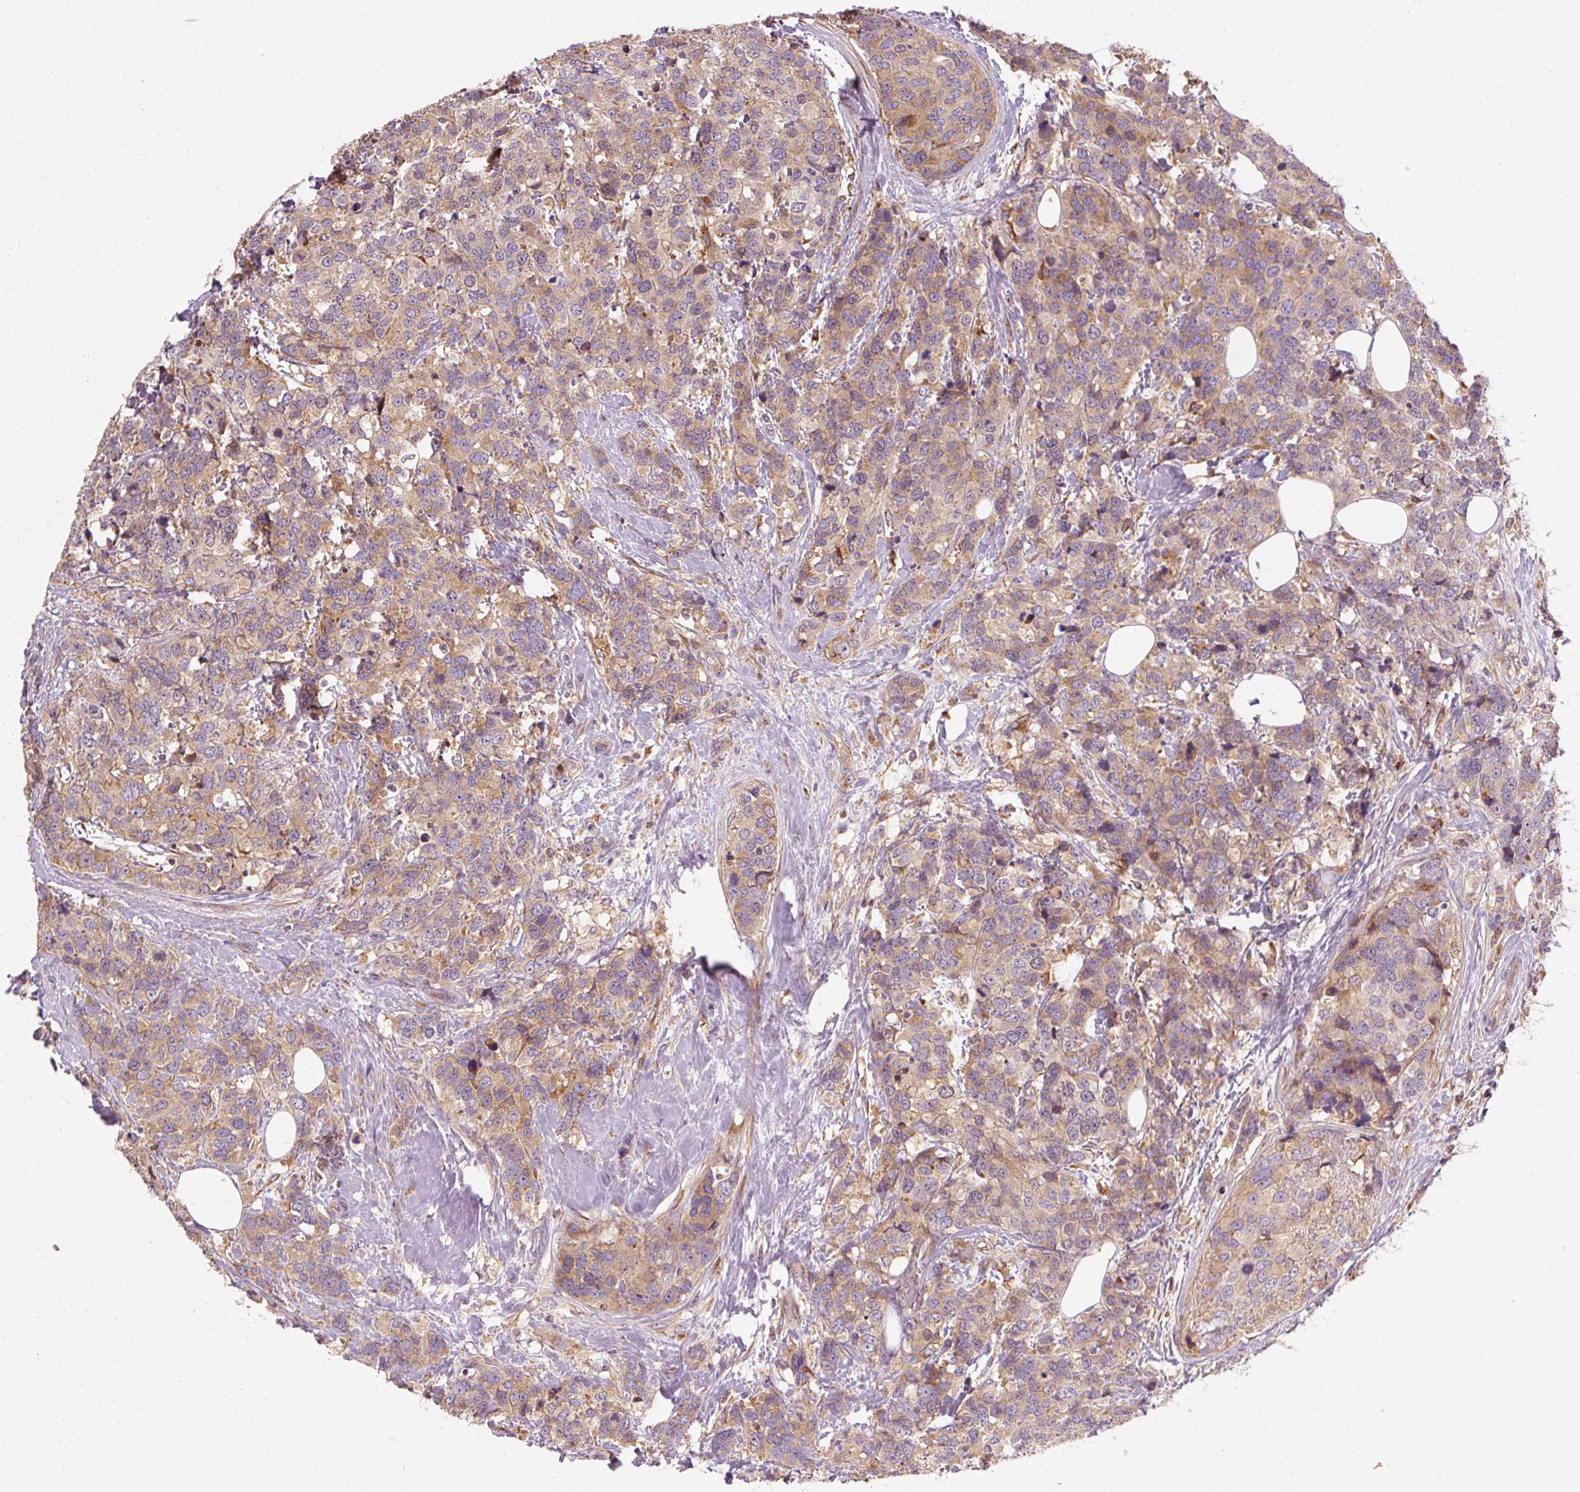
{"staining": {"intensity": "weak", "quantity": ">75%", "location": "cytoplasmic/membranous"}, "tissue": "breast cancer", "cell_type": "Tumor cells", "image_type": "cancer", "snomed": [{"axis": "morphology", "description": "Lobular carcinoma"}, {"axis": "topography", "description": "Breast"}], "caption": "A brown stain shows weak cytoplasmic/membranous positivity of a protein in breast cancer (lobular carcinoma) tumor cells.", "gene": "TBC1D4", "patient": {"sex": "female", "age": 59}}